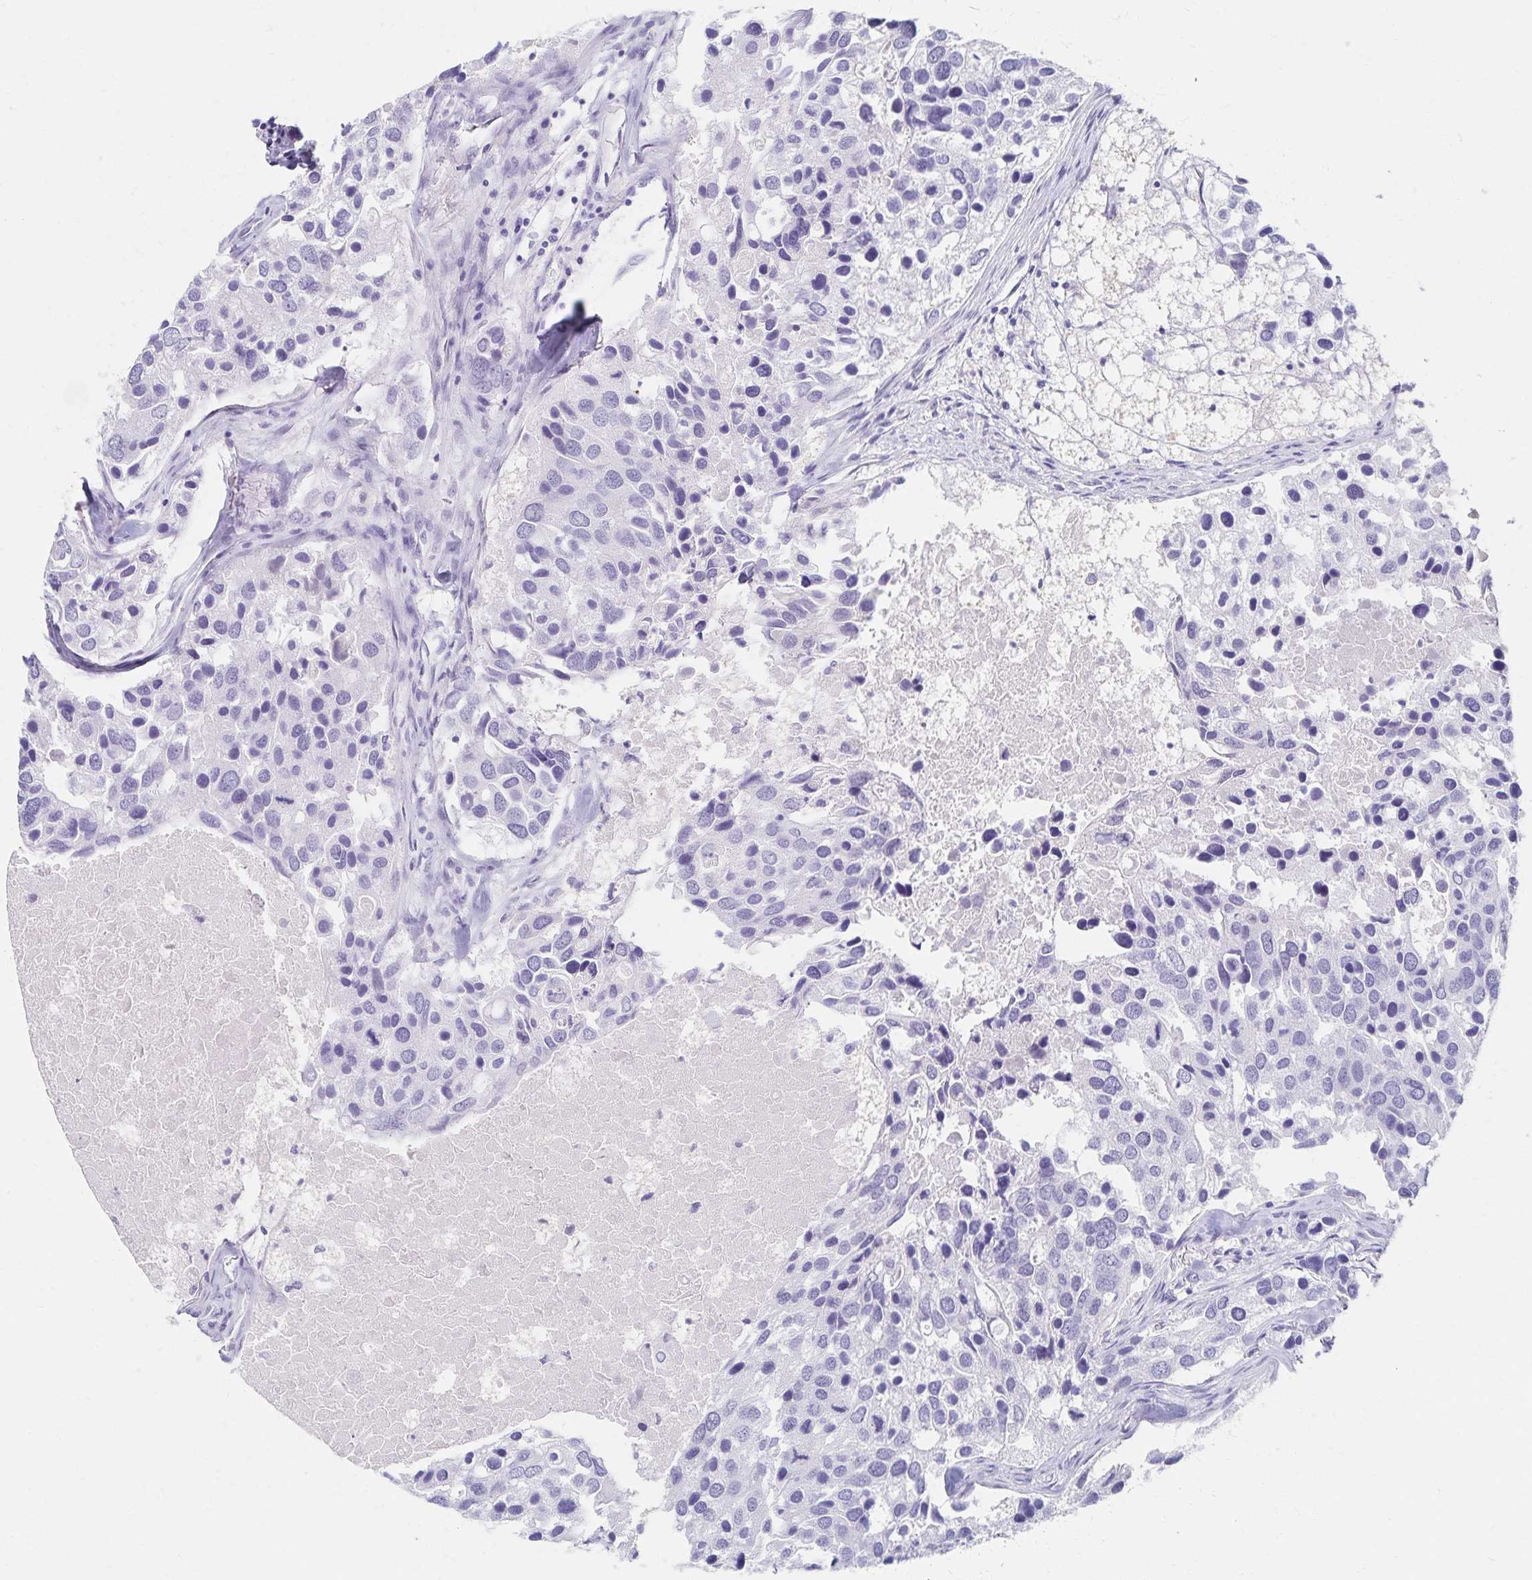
{"staining": {"intensity": "negative", "quantity": "none", "location": "none"}, "tissue": "breast cancer", "cell_type": "Tumor cells", "image_type": "cancer", "snomed": [{"axis": "morphology", "description": "Duct carcinoma"}, {"axis": "topography", "description": "Breast"}], "caption": "The image reveals no significant staining in tumor cells of breast cancer (intraductal carcinoma). Nuclei are stained in blue.", "gene": "C2orf50", "patient": {"sex": "female", "age": 83}}